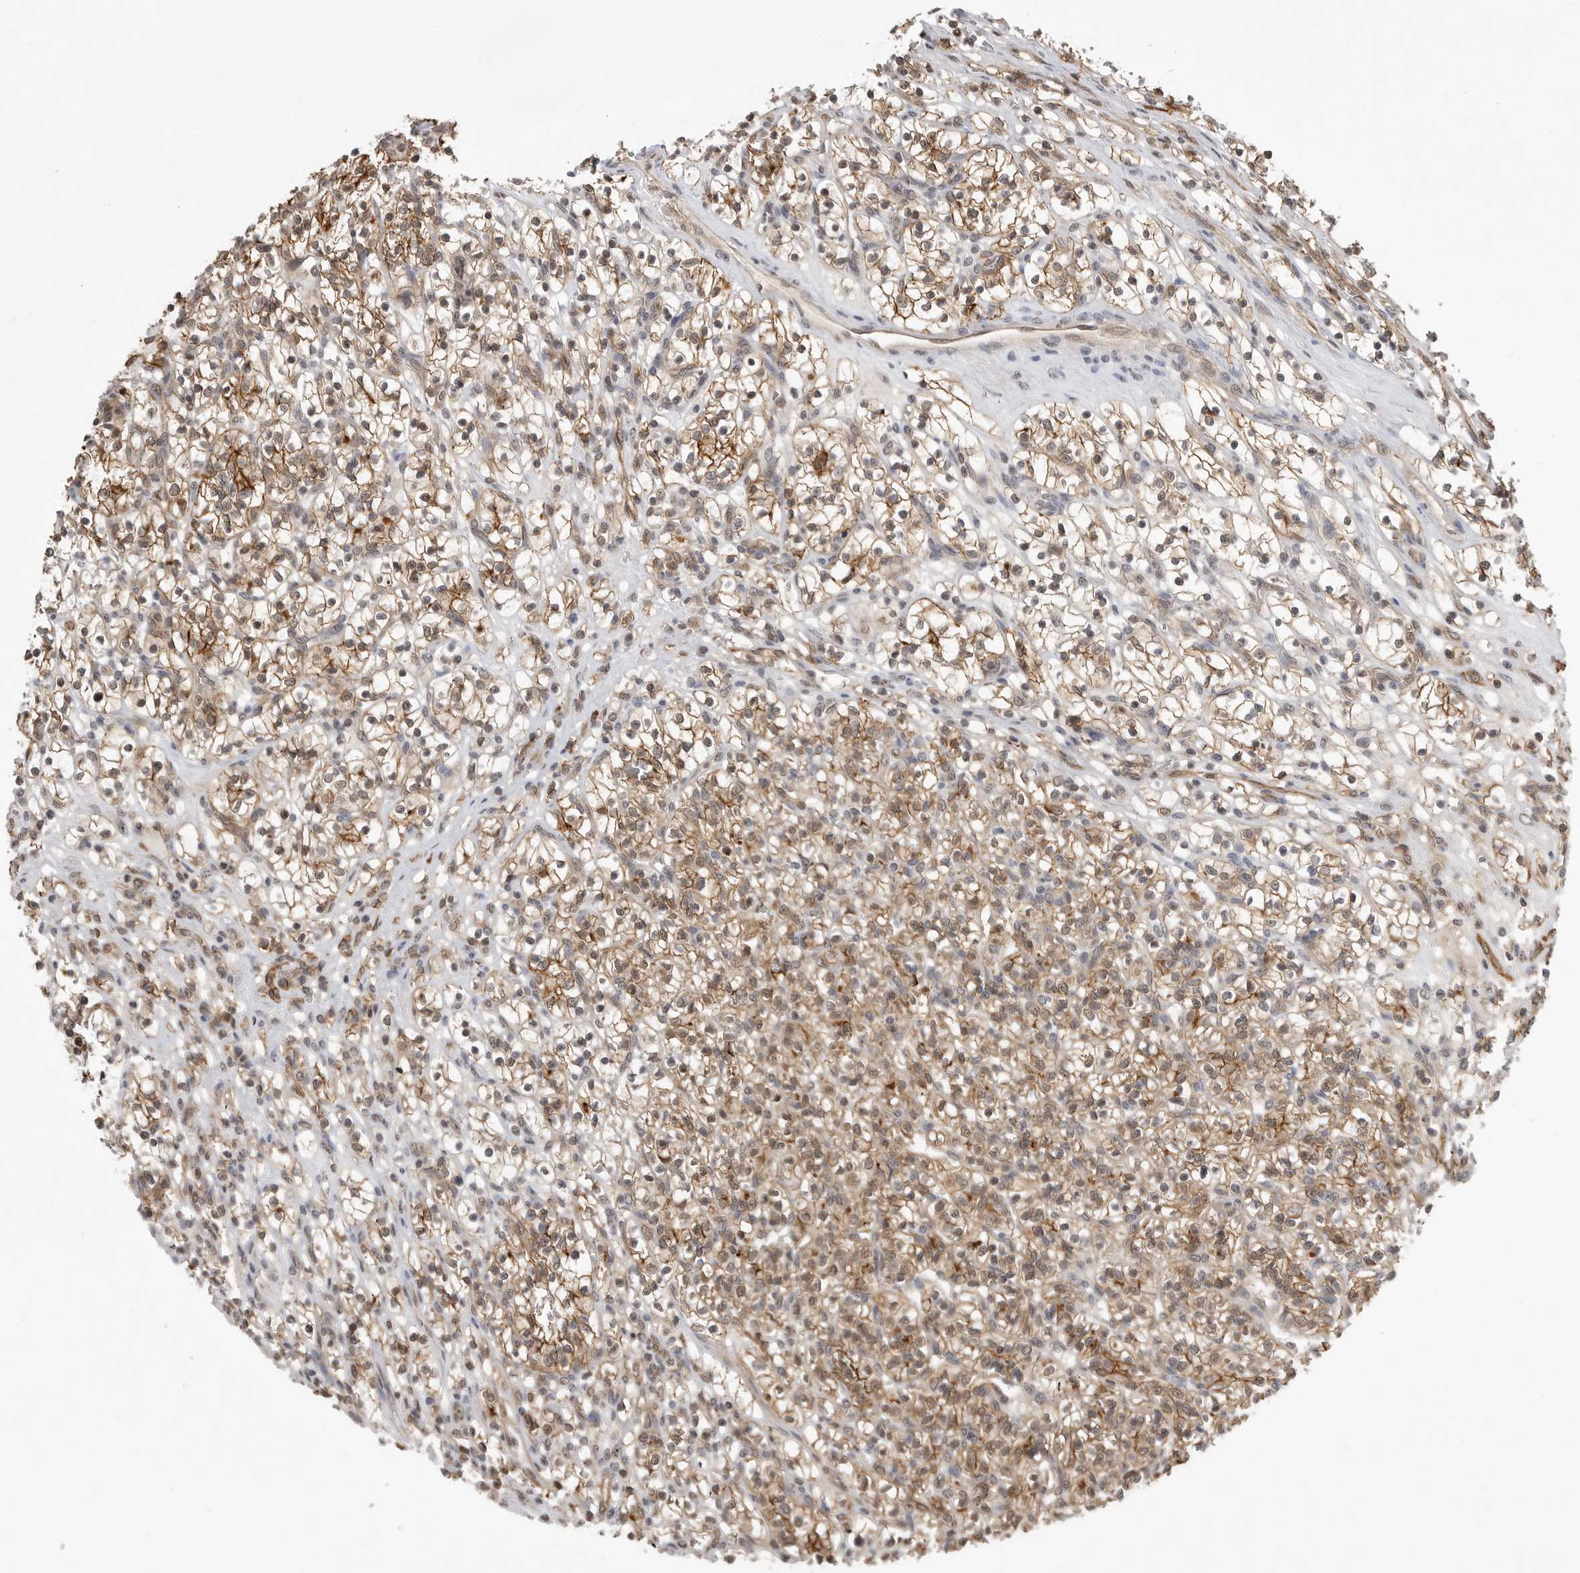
{"staining": {"intensity": "moderate", "quantity": ">75%", "location": "cytoplasmic/membranous"}, "tissue": "renal cancer", "cell_type": "Tumor cells", "image_type": "cancer", "snomed": [{"axis": "morphology", "description": "Adenocarcinoma, NOS"}, {"axis": "topography", "description": "Kidney"}], "caption": "Renal cancer stained with DAB (3,3'-diaminobenzidine) immunohistochemistry shows medium levels of moderate cytoplasmic/membranous staining in about >75% of tumor cells.", "gene": "NECTIN1", "patient": {"sex": "female", "age": 57}}